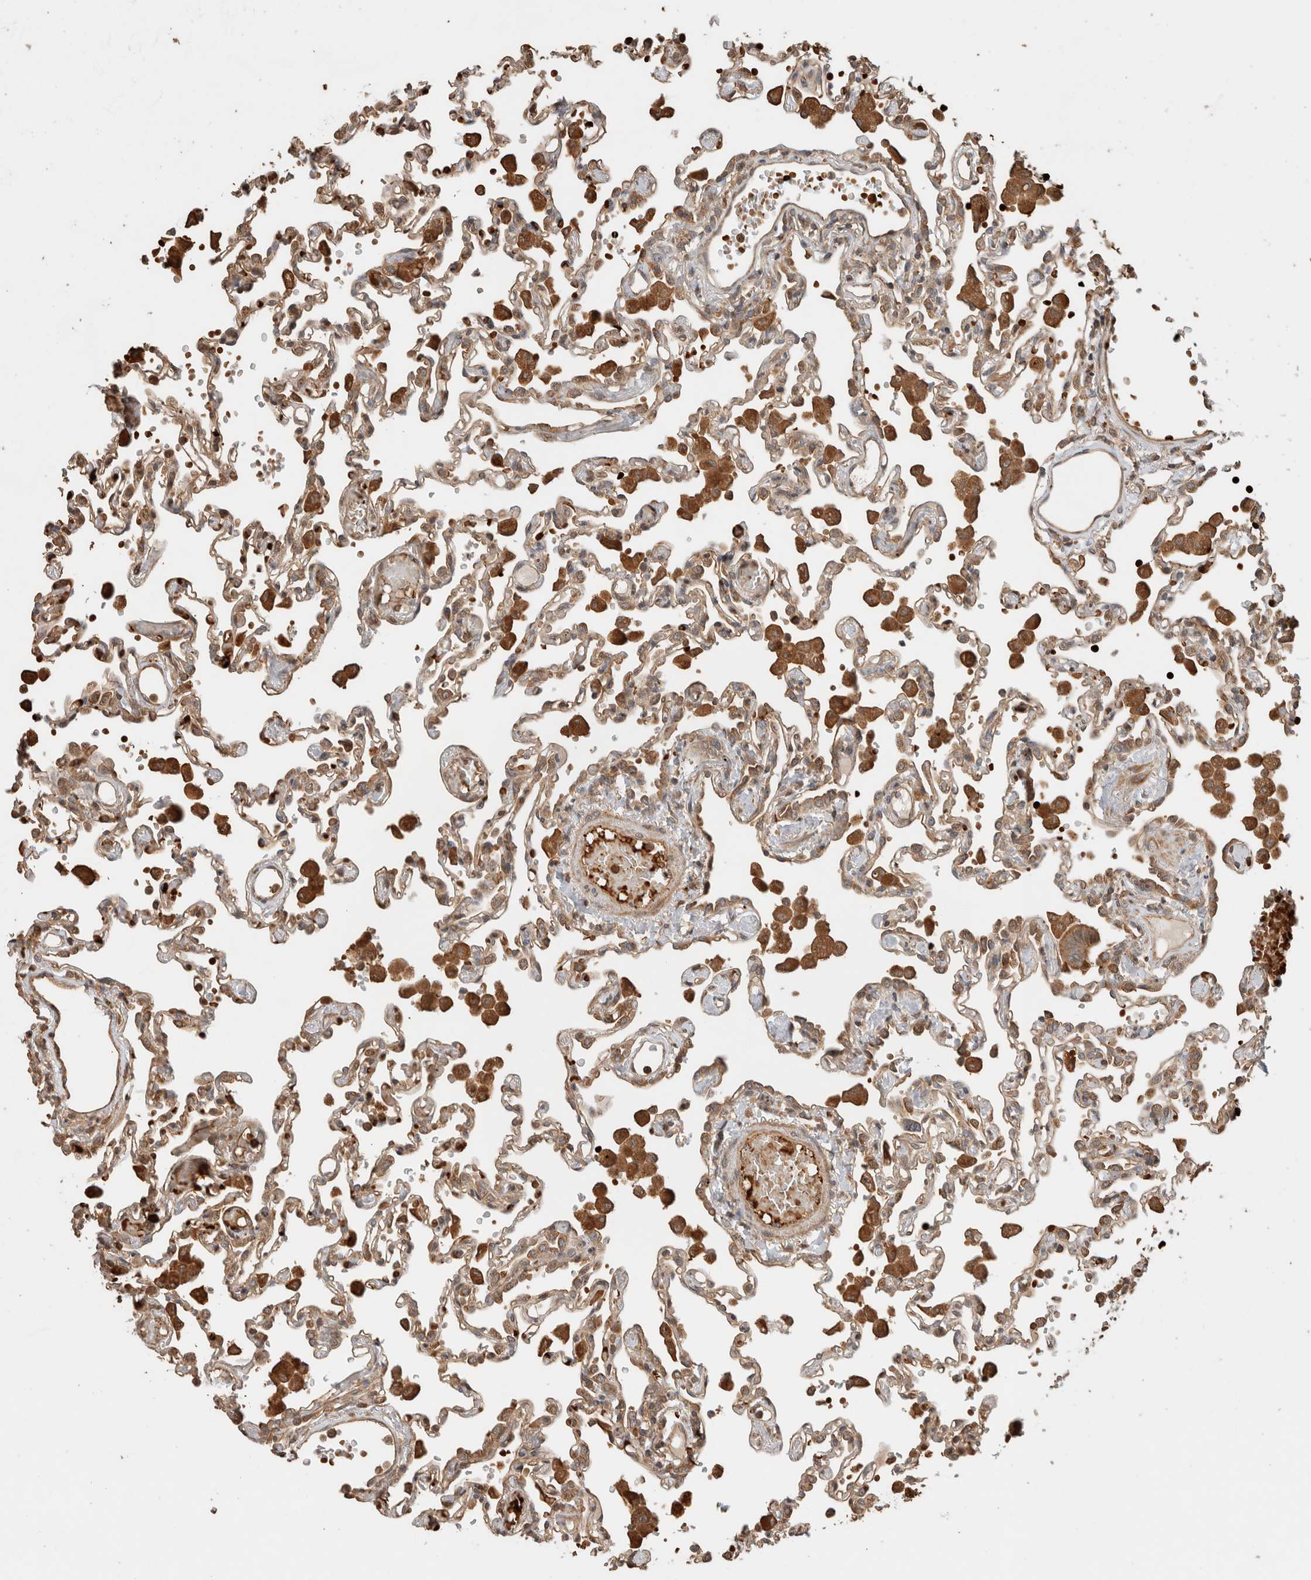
{"staining": {"intensity": "moderate", "quantity": ">75%", "location": "cytoplasmic/membranous"}, "tissue": "lung", "cell_type": "Alveolar cells", "image_type": "normal", "snomed": [{"axis": "morphology", "description": "Normal tissue, NOS"}, {"axis": "topography", "description": "Bronchus"}, {"axis": "topography", "description": "Lung"}], "caption": "Immunohistochemistry of benign human lung reveals medium levels of moderate cytoplasmic/membranous positivity in about >75% of alveolar cells. (IHC, brightfield microscopy, high magnification).", "gene": "OTUD6B", "patient": {"sex": "female", "age": 49}}